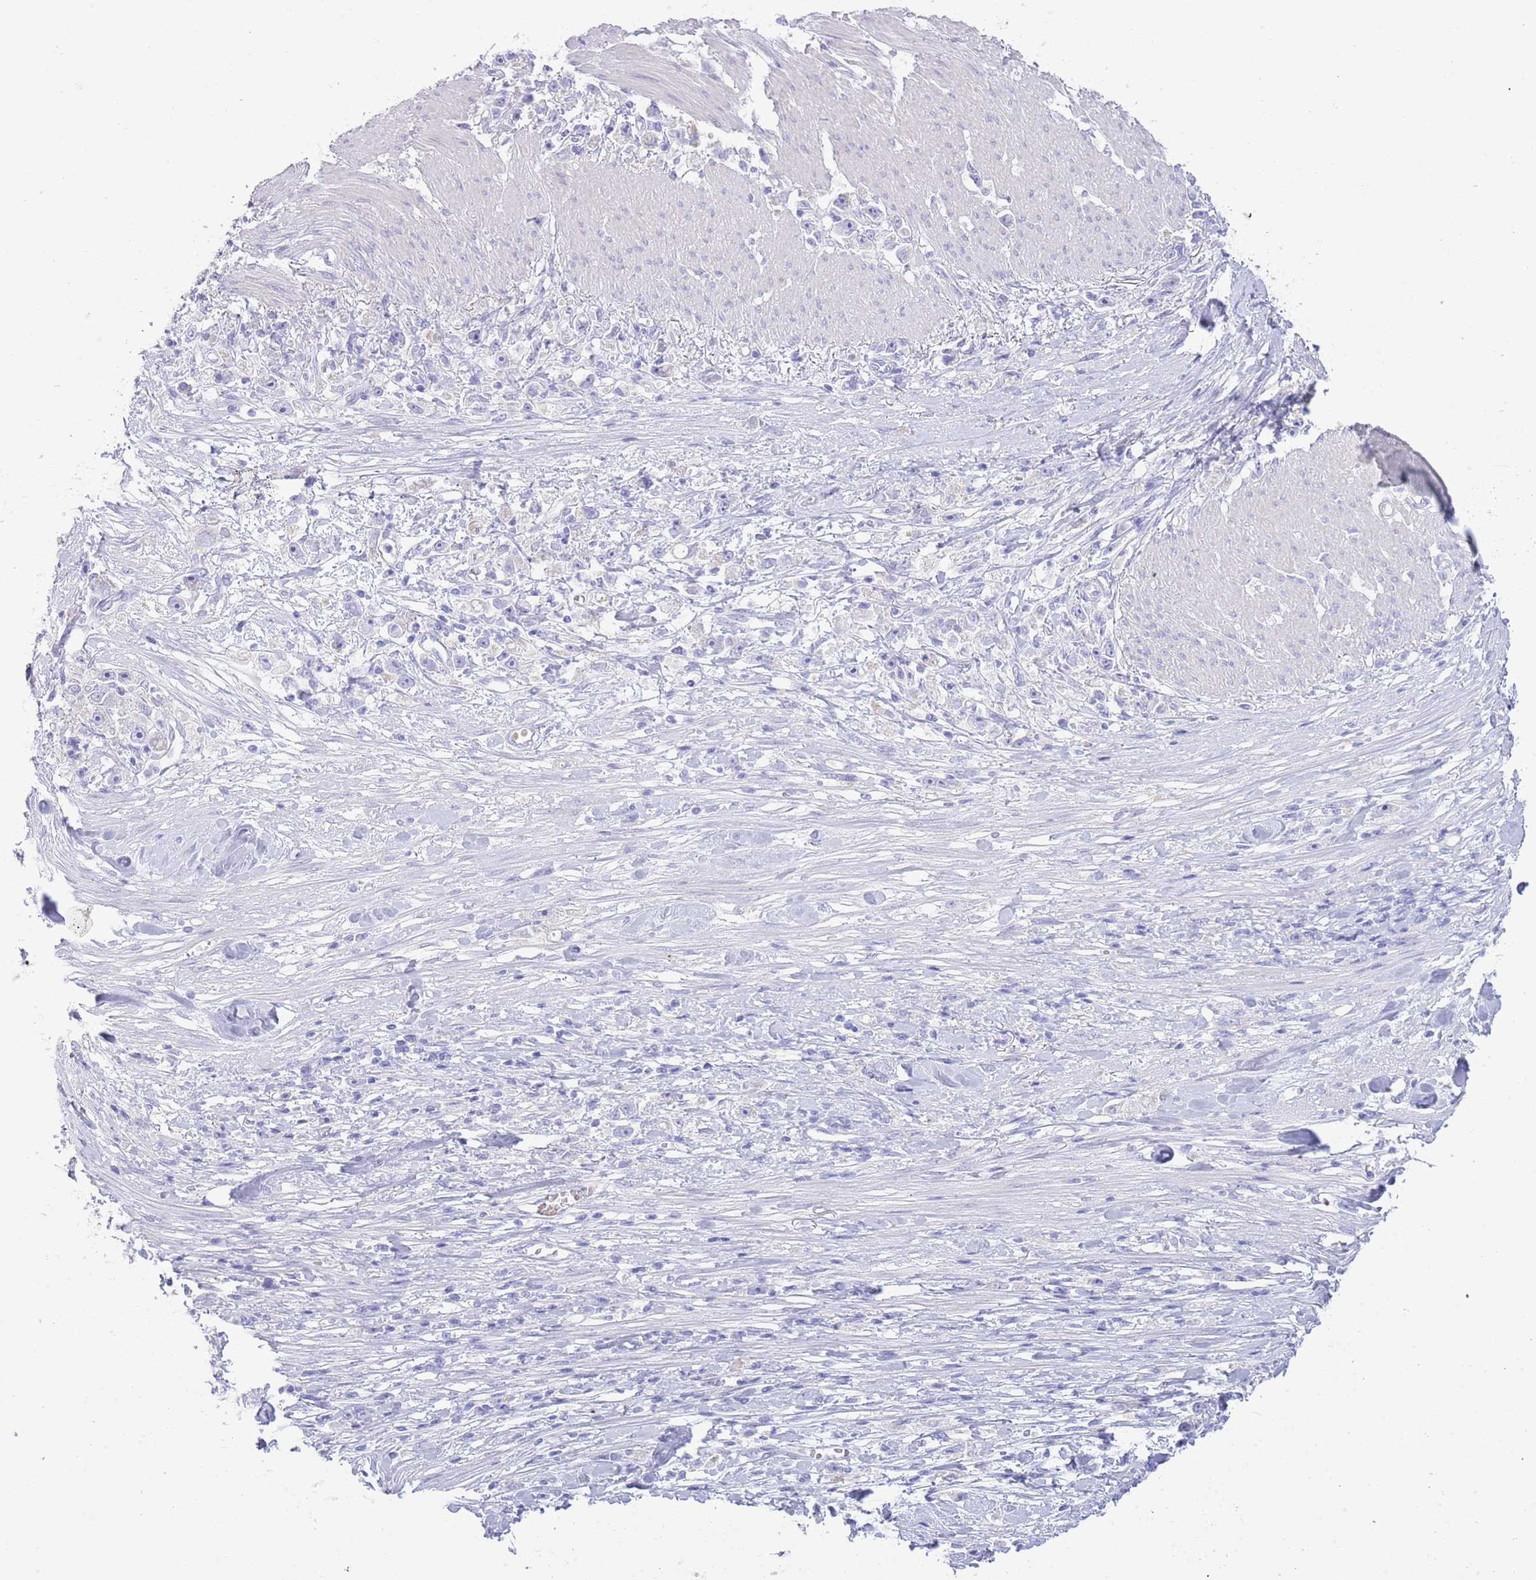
{"staining": {"intensity": "negative", "quantity": "none", "location": "none"}, "tissue": "stomach cancer", "cell_type": "Tumor cells", "image_type": "cancer", "snomed": [{"axis": "morphology", "description": "Adenocarcinoma, NOS"}, {"axis": "topography", "description": "Stomach"}], "caption": "Micrograph shows no significant protein expression in tumor cells of adenocarcinoma (stomach).", "gene": "ACR", "patient": {"sex": "female", "age": 59}}